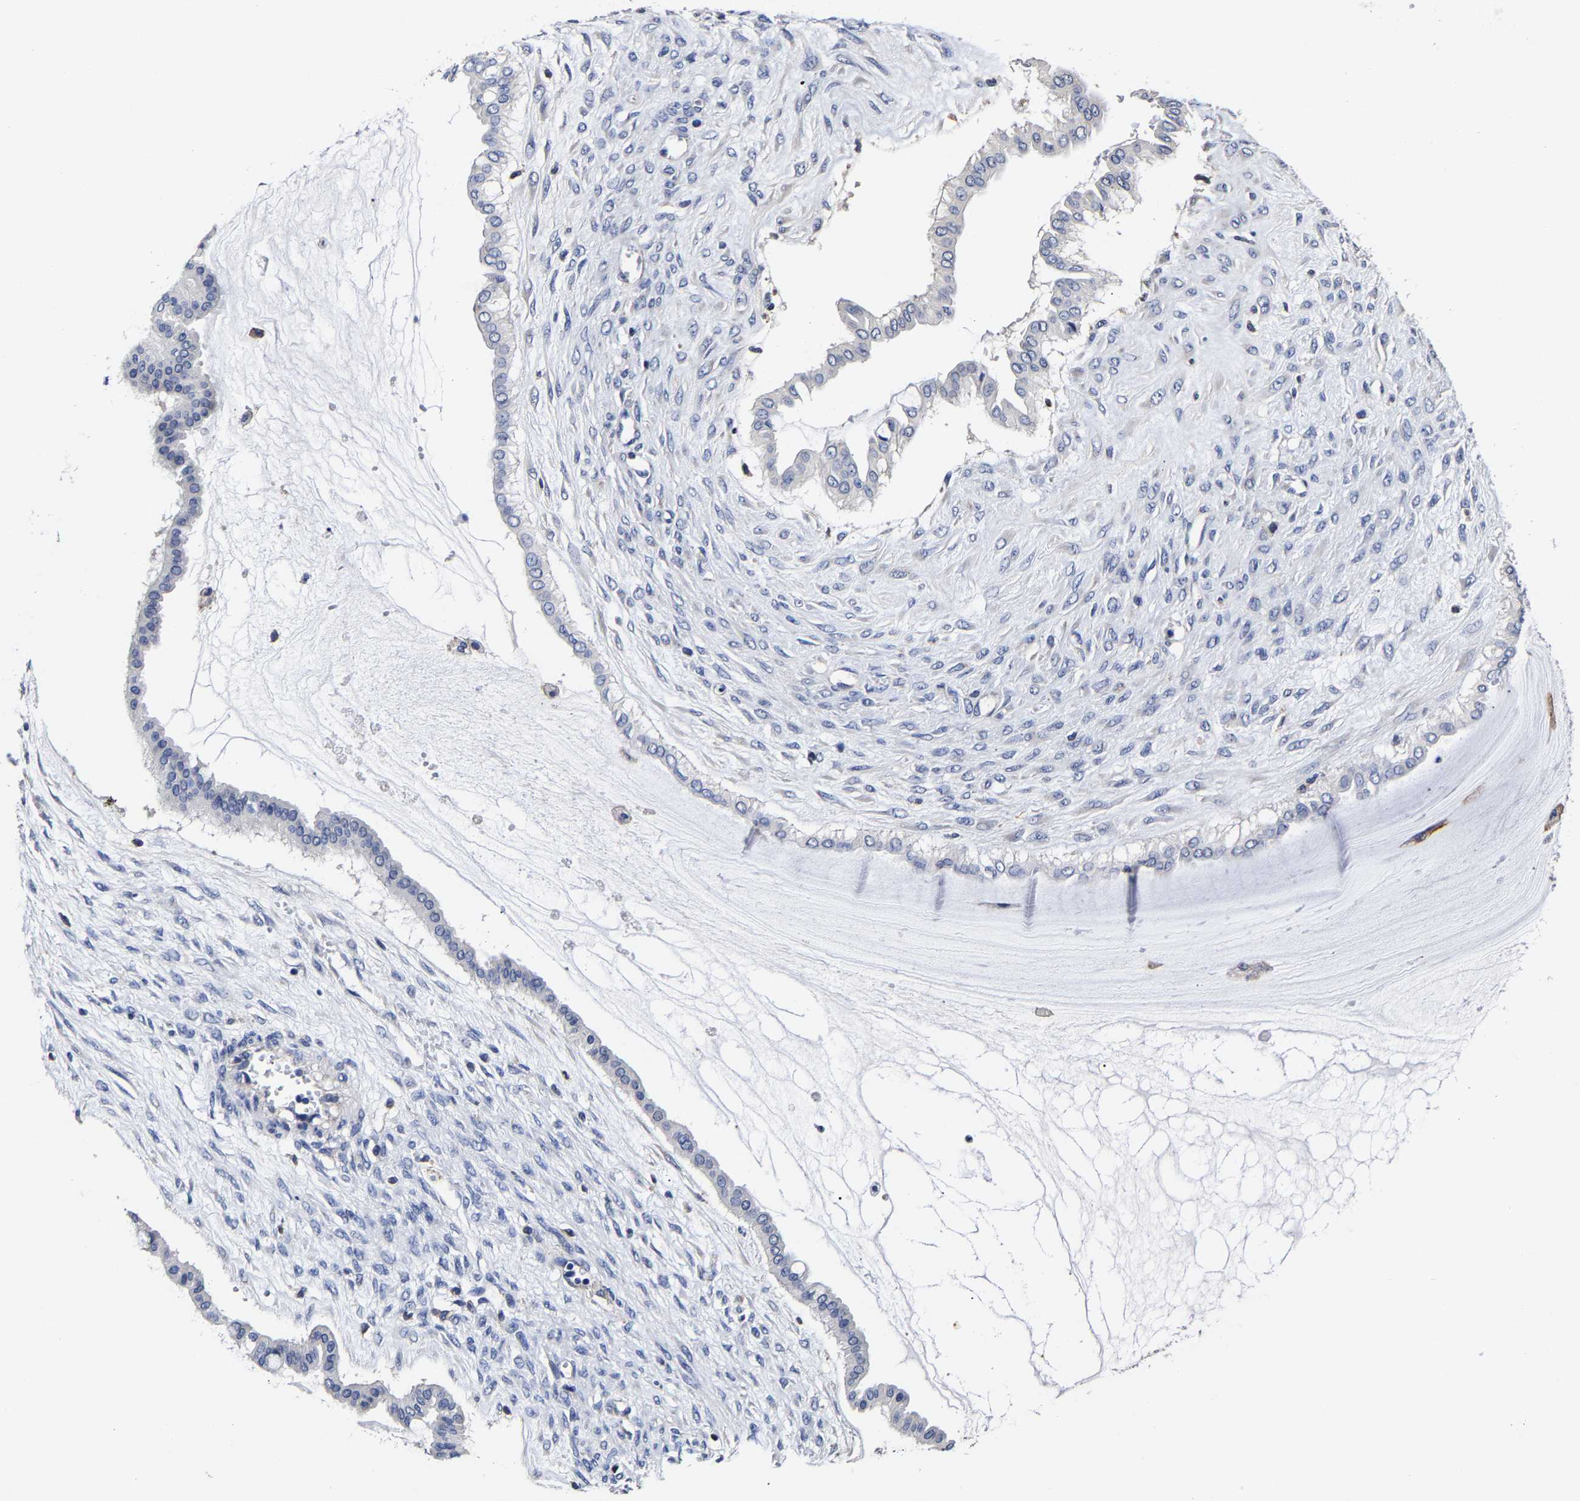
{"staining": {"intensity": "negative", "quantity": "none", "location": "none"}, "tissue": "ovarian cancer", "cell_type": "Tumor cells", "image_type": "cancer", "snomed": [{"axis": "morphology", "description": "Cystadenocarcinoma, mucinous, NOS"}, {"axis": "topography", "description": "Ovary"}], "caption": "A photomicrograph of human mucinous cystadenocarcinoma (ovarian) is negative for staining in tumor cells.", "gene": "AASS", "patient": {"sex": "female", "age": 73}}